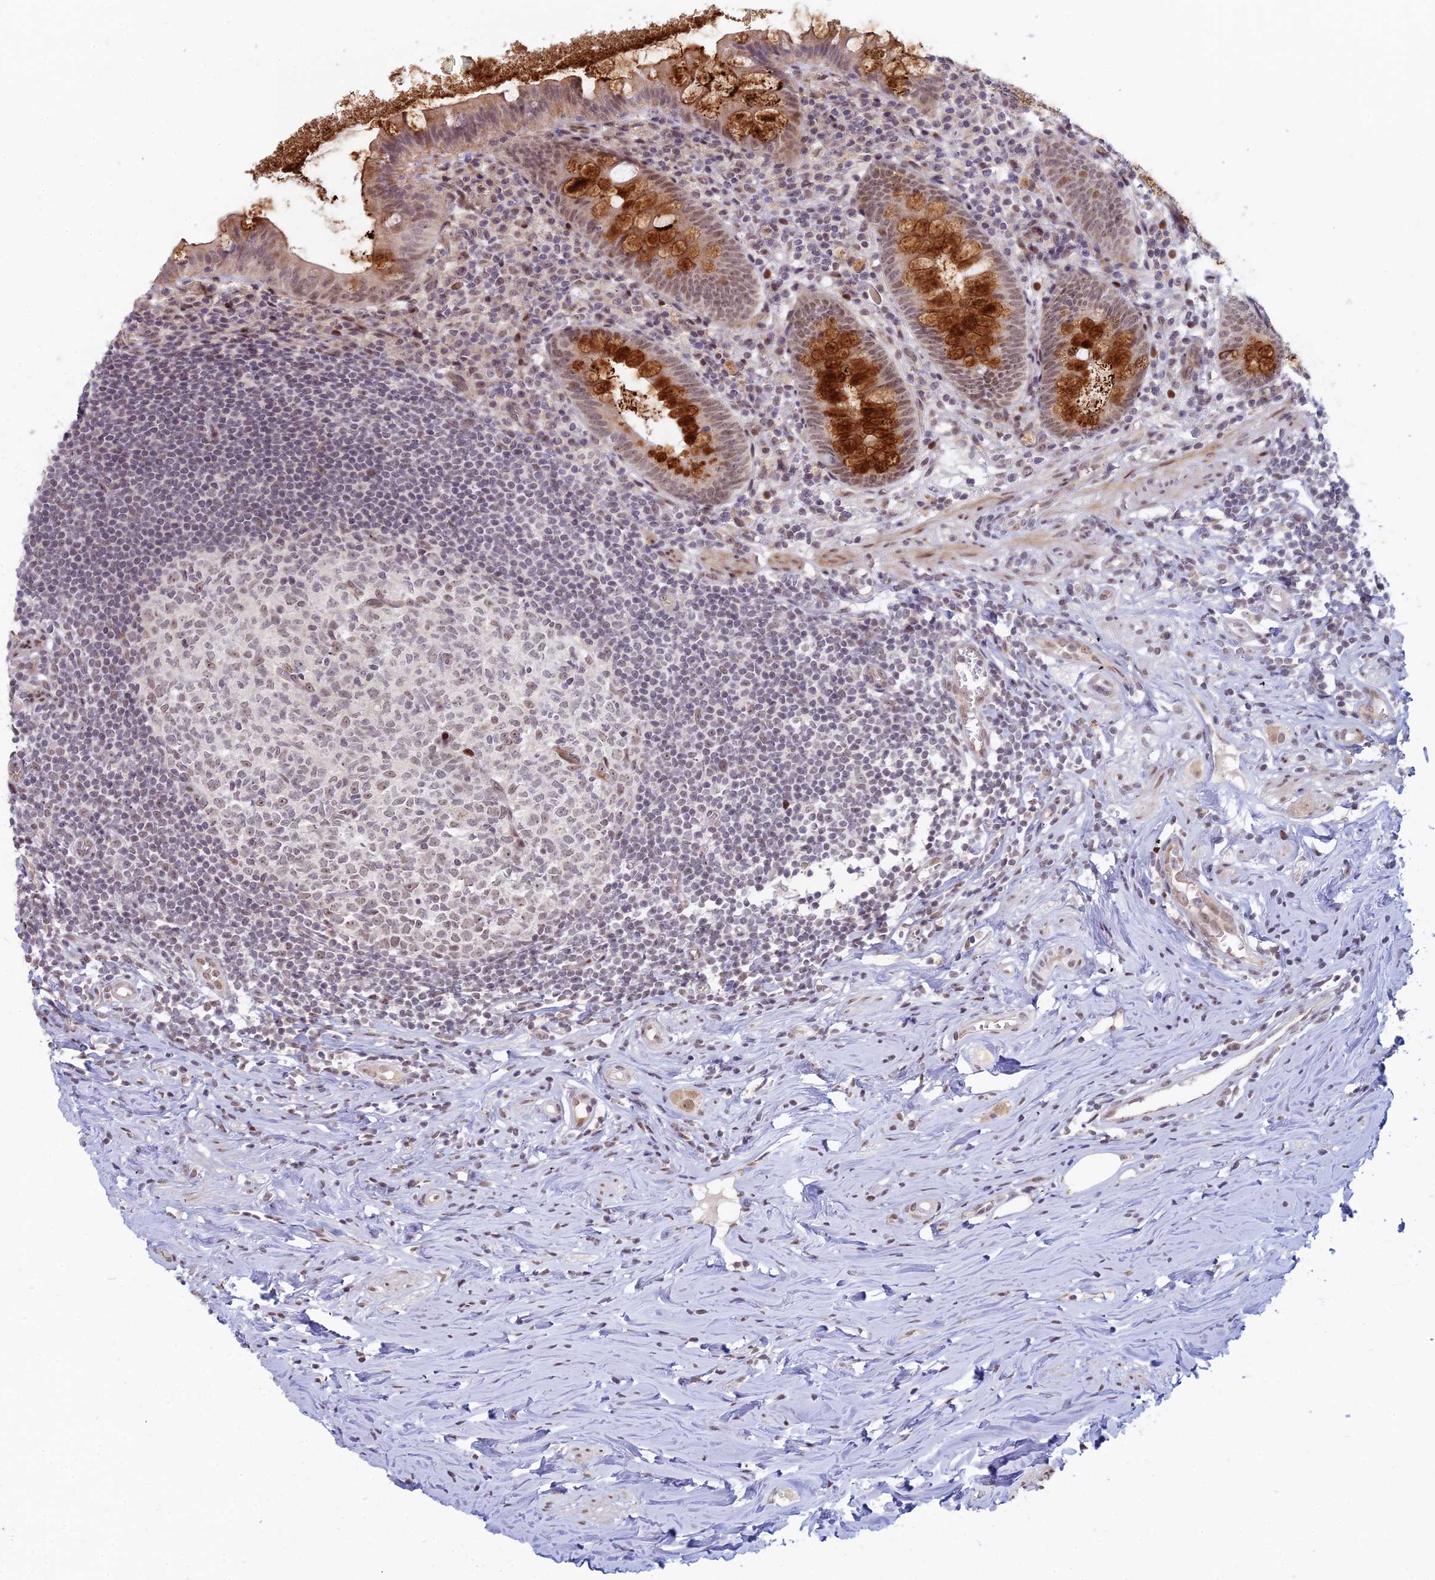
{"staining": {"intensity": "strong", "quantity": "25%-75%", "location": "cytoplasmic/membranous"}, "tissue": "appendix", "cell_type": "Glandular cells", "image_type": "normal", "snomed": [{"axis": "morphology", "description": "Normal tissue, NOS"}, {"axis": "topography", "description": "Appendix"}], "caption": "A high-resolution photomicrograph shows immunohistochemistry staining of benign appendix, which displays strong cytoplasmic/membranous staining in approximately 25%-75% of glandular cells.", "gene": "ABCA2", "patient": {"sex": "female", "age": 51}}